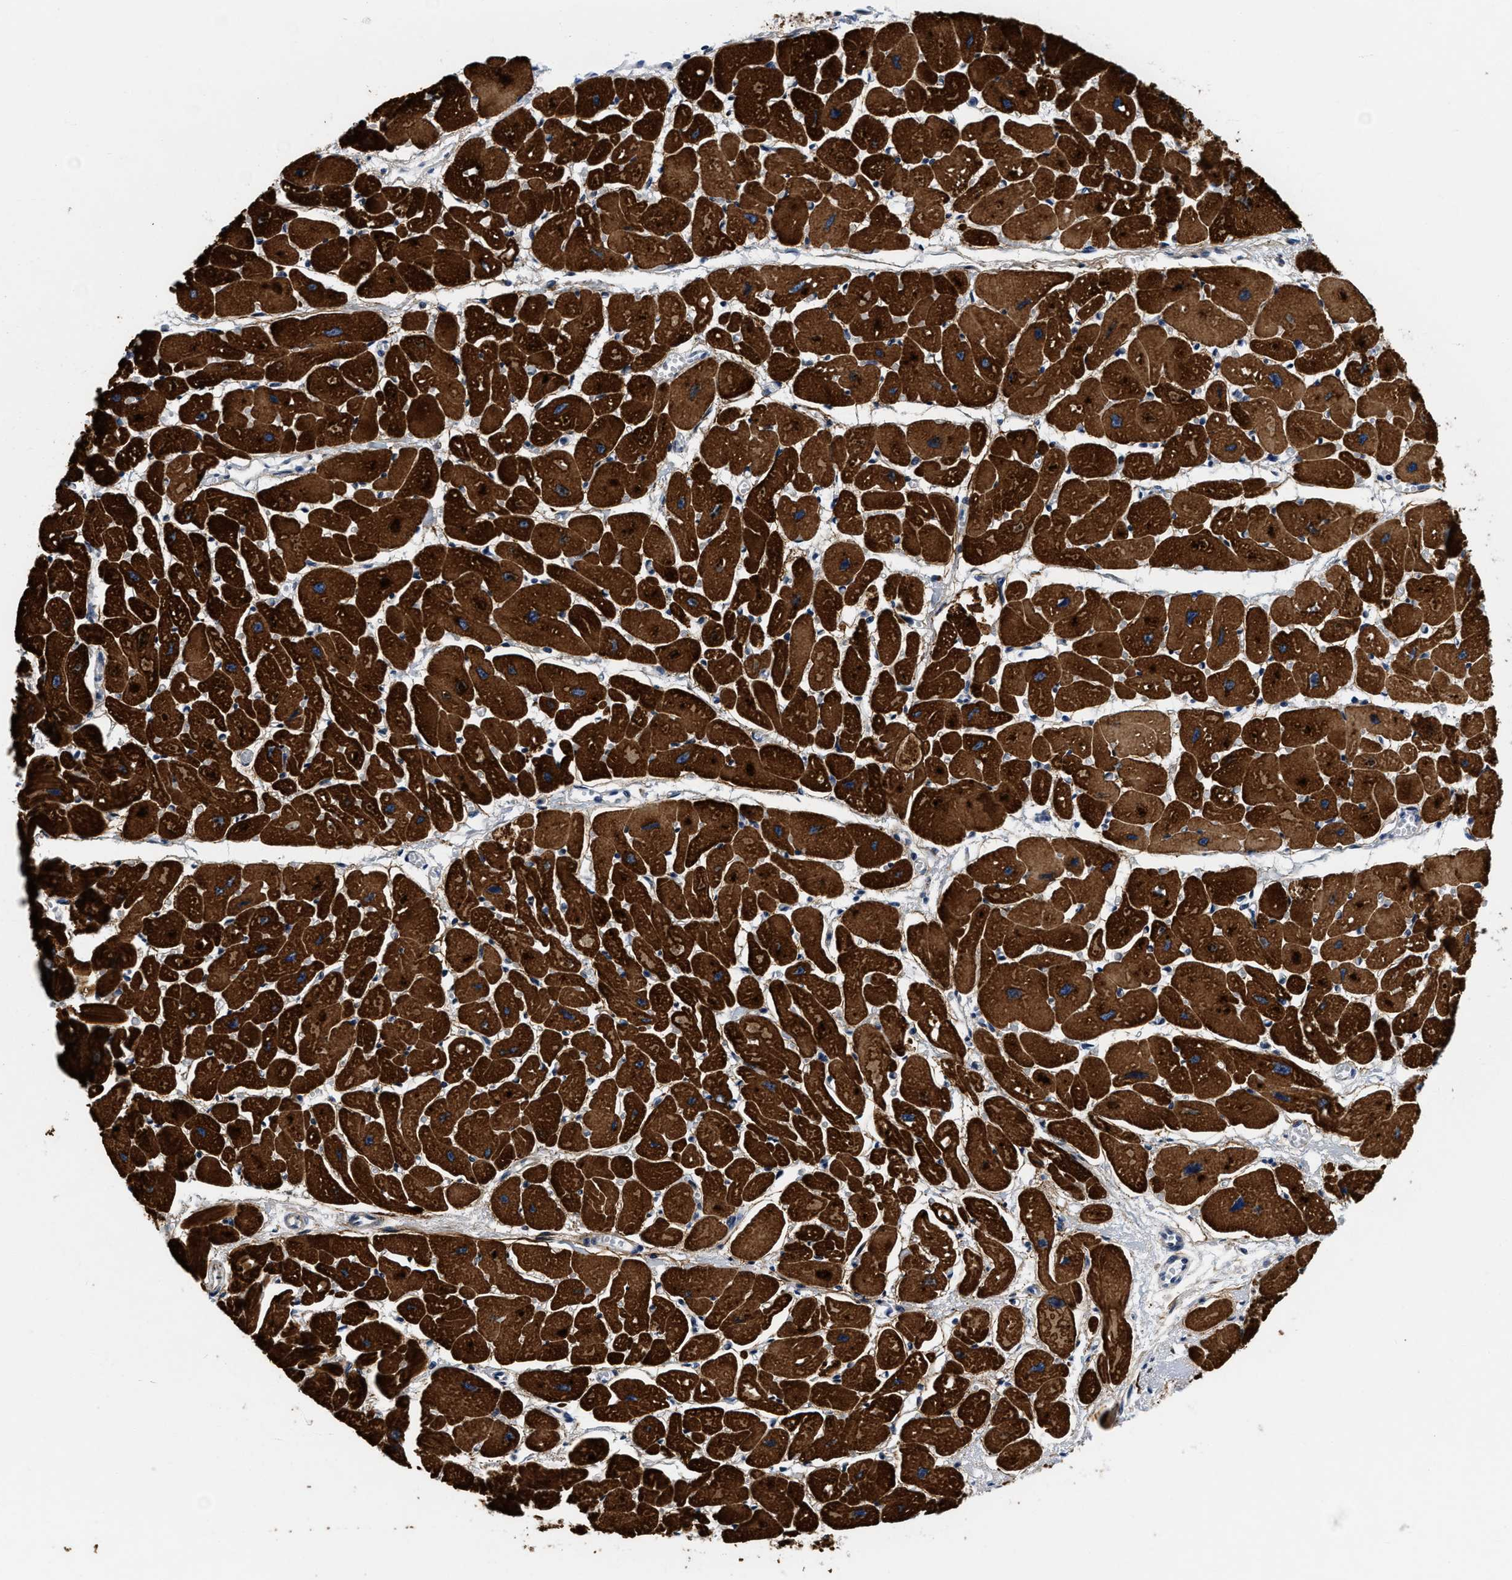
{"staining": {"intensity": "strong", "quantity": ">75%", "location": "cytoplasmic/membranous"}, "tissue": "heart muscle", "cell_type": "Cardiomyocytes", "image_type": "normal", "snomed": [{"axis": "morphology", "description": "Normal tissue, NOS"}, {"axis": "topography", "description": "Heart"}], "caption": "Heart muscle stained with immunohistochemistry reveals strong cytoplasmic/membranous expression in approximately >75% of cardiomyocytes. Nuclei are stained in blue.", "gene": "PDP1", "patient": {"sex": "female", "age": 54}}